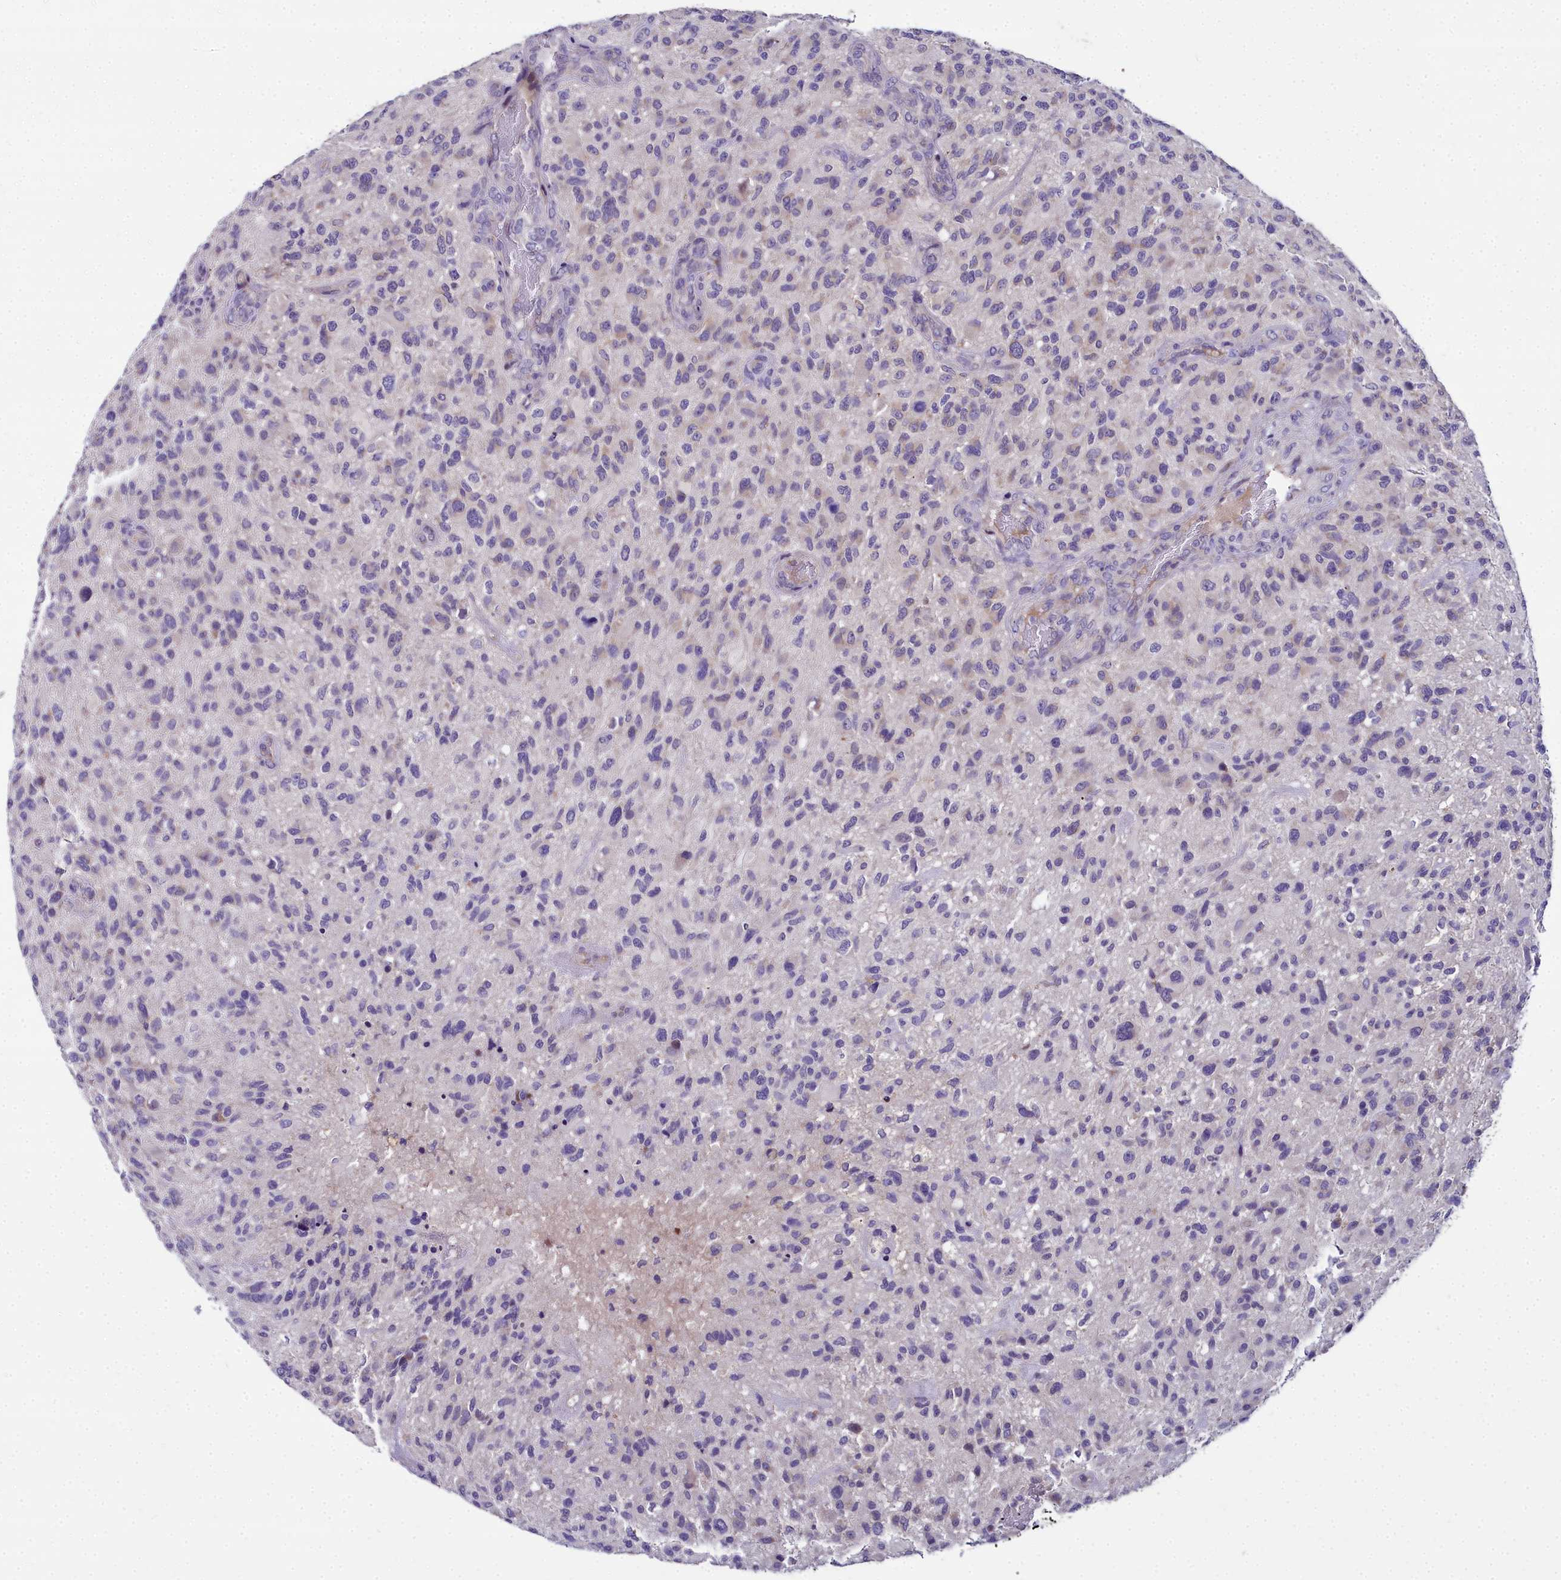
{"staining": {"intensity": "negative", "quantity": "none", "location": "none"}, "tissue": "glioma", "cell_type": "Tumor cells", "image_type": "cancer", "snomed": [{"axis": "morphology", "description": "Glioma, malignant, High grade"}, {"axis": "topography", "description": "Brain"}], "caption": "This image is of glioma stained with immunohistochemistry (IHC) to label a protein in brown with the nuclei are counter-stained blue. There is no staining in tumor cells.", "gene": "NT5M", "patient": {"sex": "male", "age": 47}}